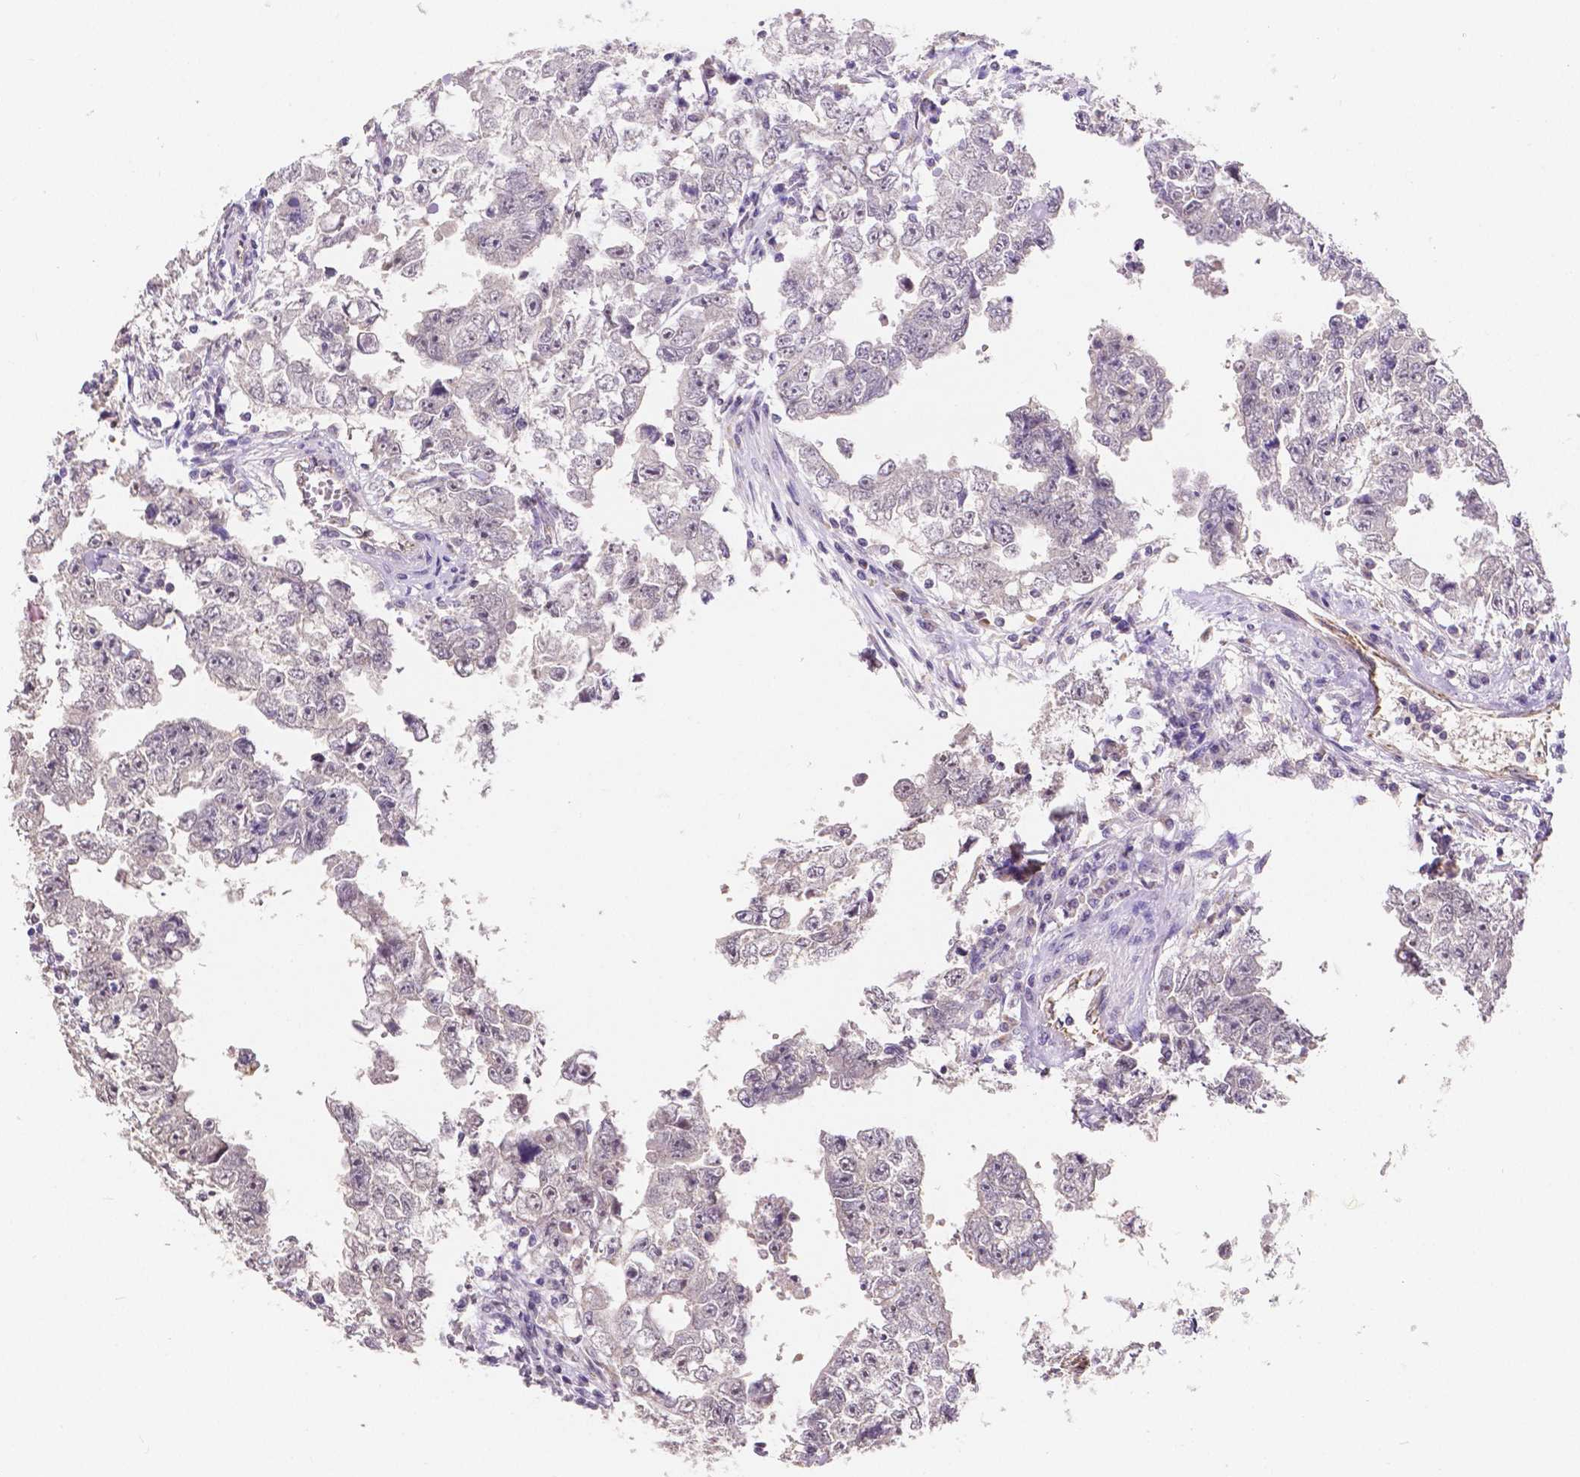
{"staining": {"intensity": "negative", "quantity": "none", "location": "none"}, "tissue": "testis cancer", "cell_type": "Tumor cells", "image_type": "cancer", "snomed": [{"axis": "morphology", "description": "Carcinoma, Embryonal, NOS"}, {"axis": "topography", "description": "Testis"}], "caption": "This is an immunohistochemistry (IHC) photomicrograph of human testis cancer. There is no positivity in tumor cells.", "gene": "ELAVL2", "patient": {"sex": "male", "age": 36}}